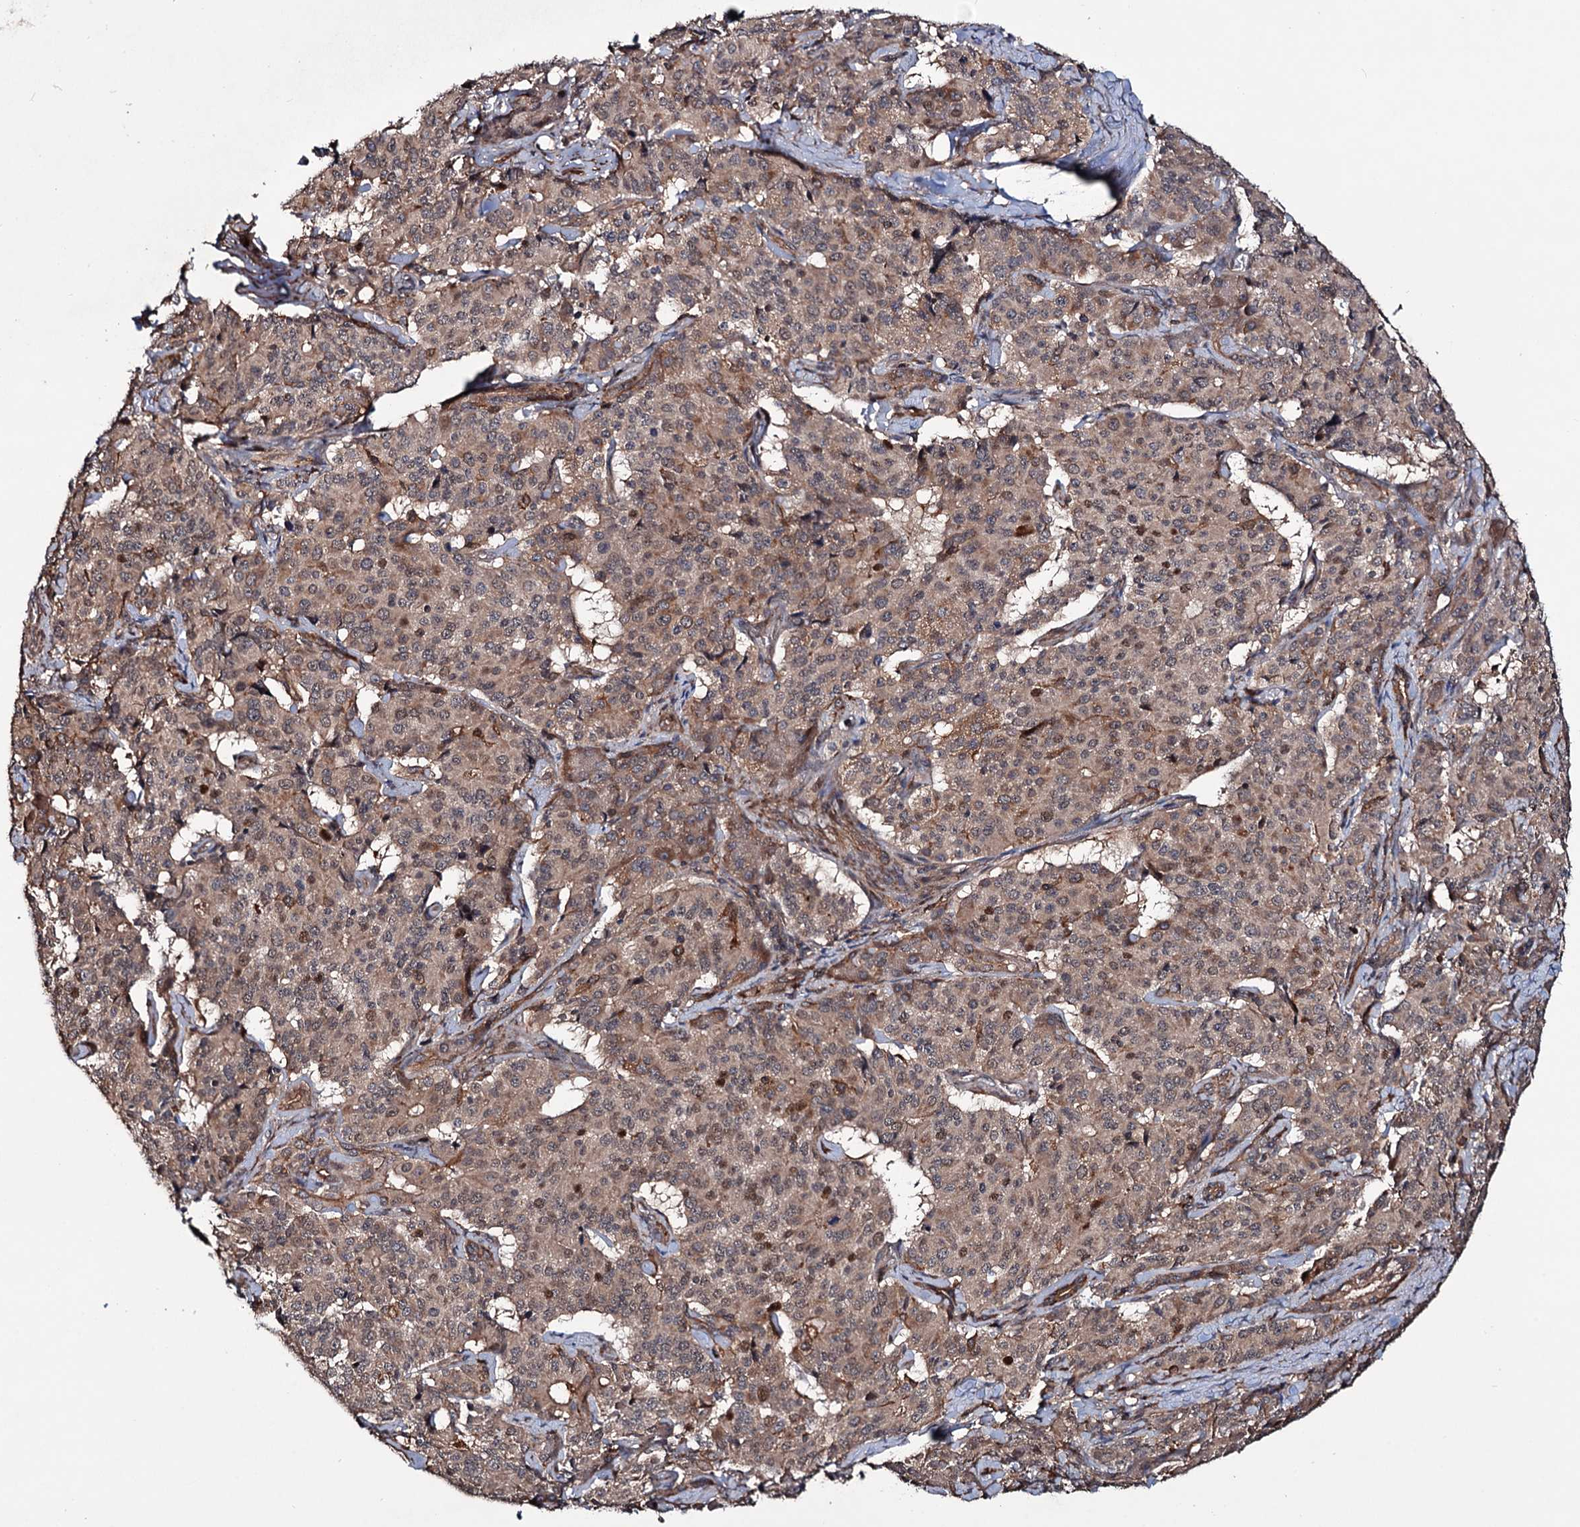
{"staining": {"intensity": "moderate", "quantity": ">75%", "location": "cytoplasmic/membranous,nuclear"}, "tissue": "pancreatic cancer", "cell_type": "Tumor cells", "image_type": "cancer", "snomed": [{"axis": "morphology", "description": "Adenocarcinoma, NOS"}, {"axis": "topography", "description": "Pancreas"}], "caption": "Tumor cells reveal medium levels of moderate cytoplasmic/membranous and nuclear expression in about >75% of cells in pancreatic cancer.", "gene": "GRIP1", "patient": {"sex": "female", "age": 74}}